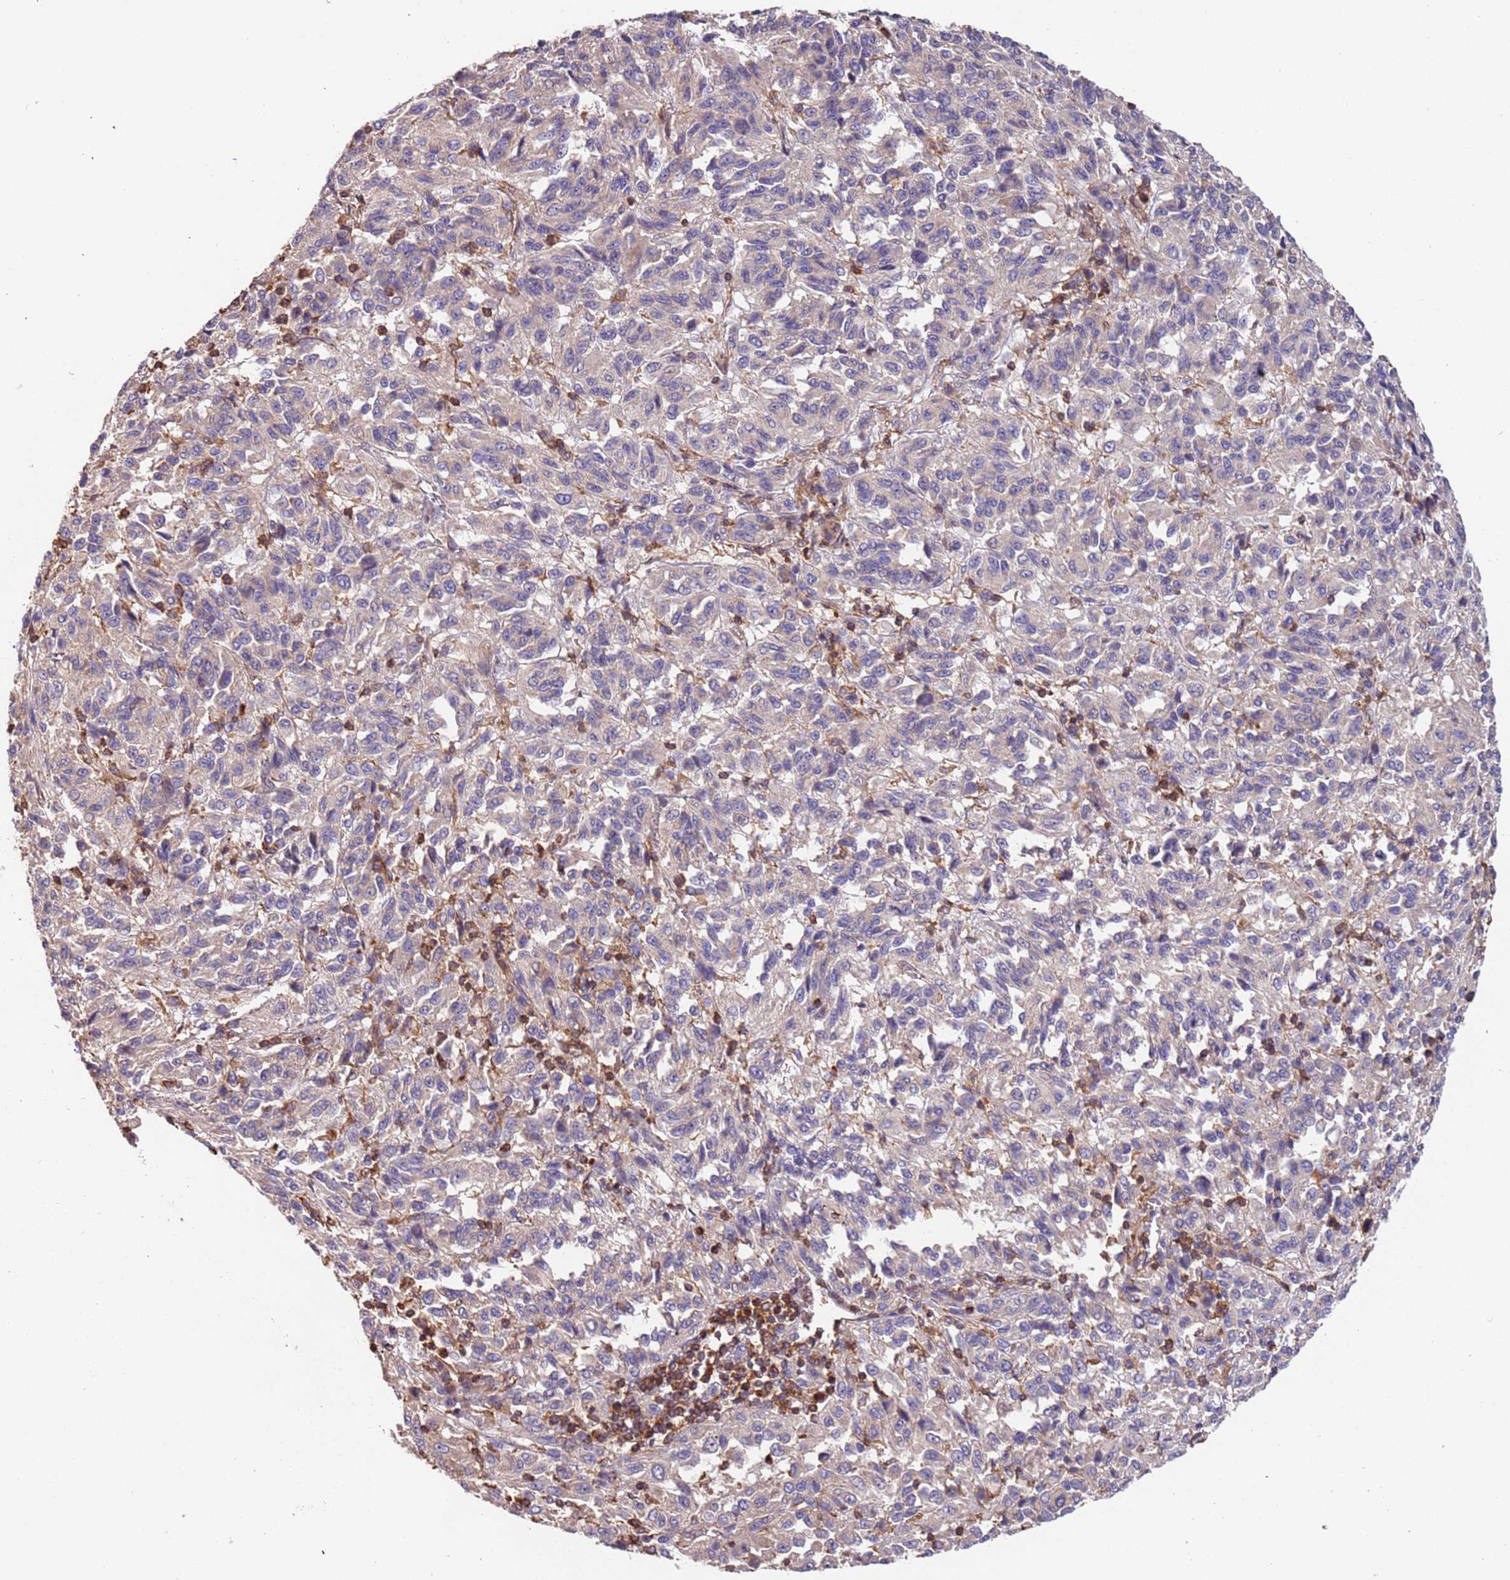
{"staining": {"intensity": "negative", "quantity": "none", "location": "none"}, "tissue": "melanoma", "cell_type": "Tumor cells", "image_type": "cancer", "snomed": [{"axis": "morphology", "description": "Malignant melanoma, Metastatic site"}, {"axis": "topography", "description": "Lung"}], "caption": "Immunohistochemical staining of melanoma reveals no significant positivity in tumor cells. (Brightfield microscopy of DAB immunohistochemistry (IHC) at high magnification).", "gene": "SYT4", "patient": {"sex": "male", "age": 64}}